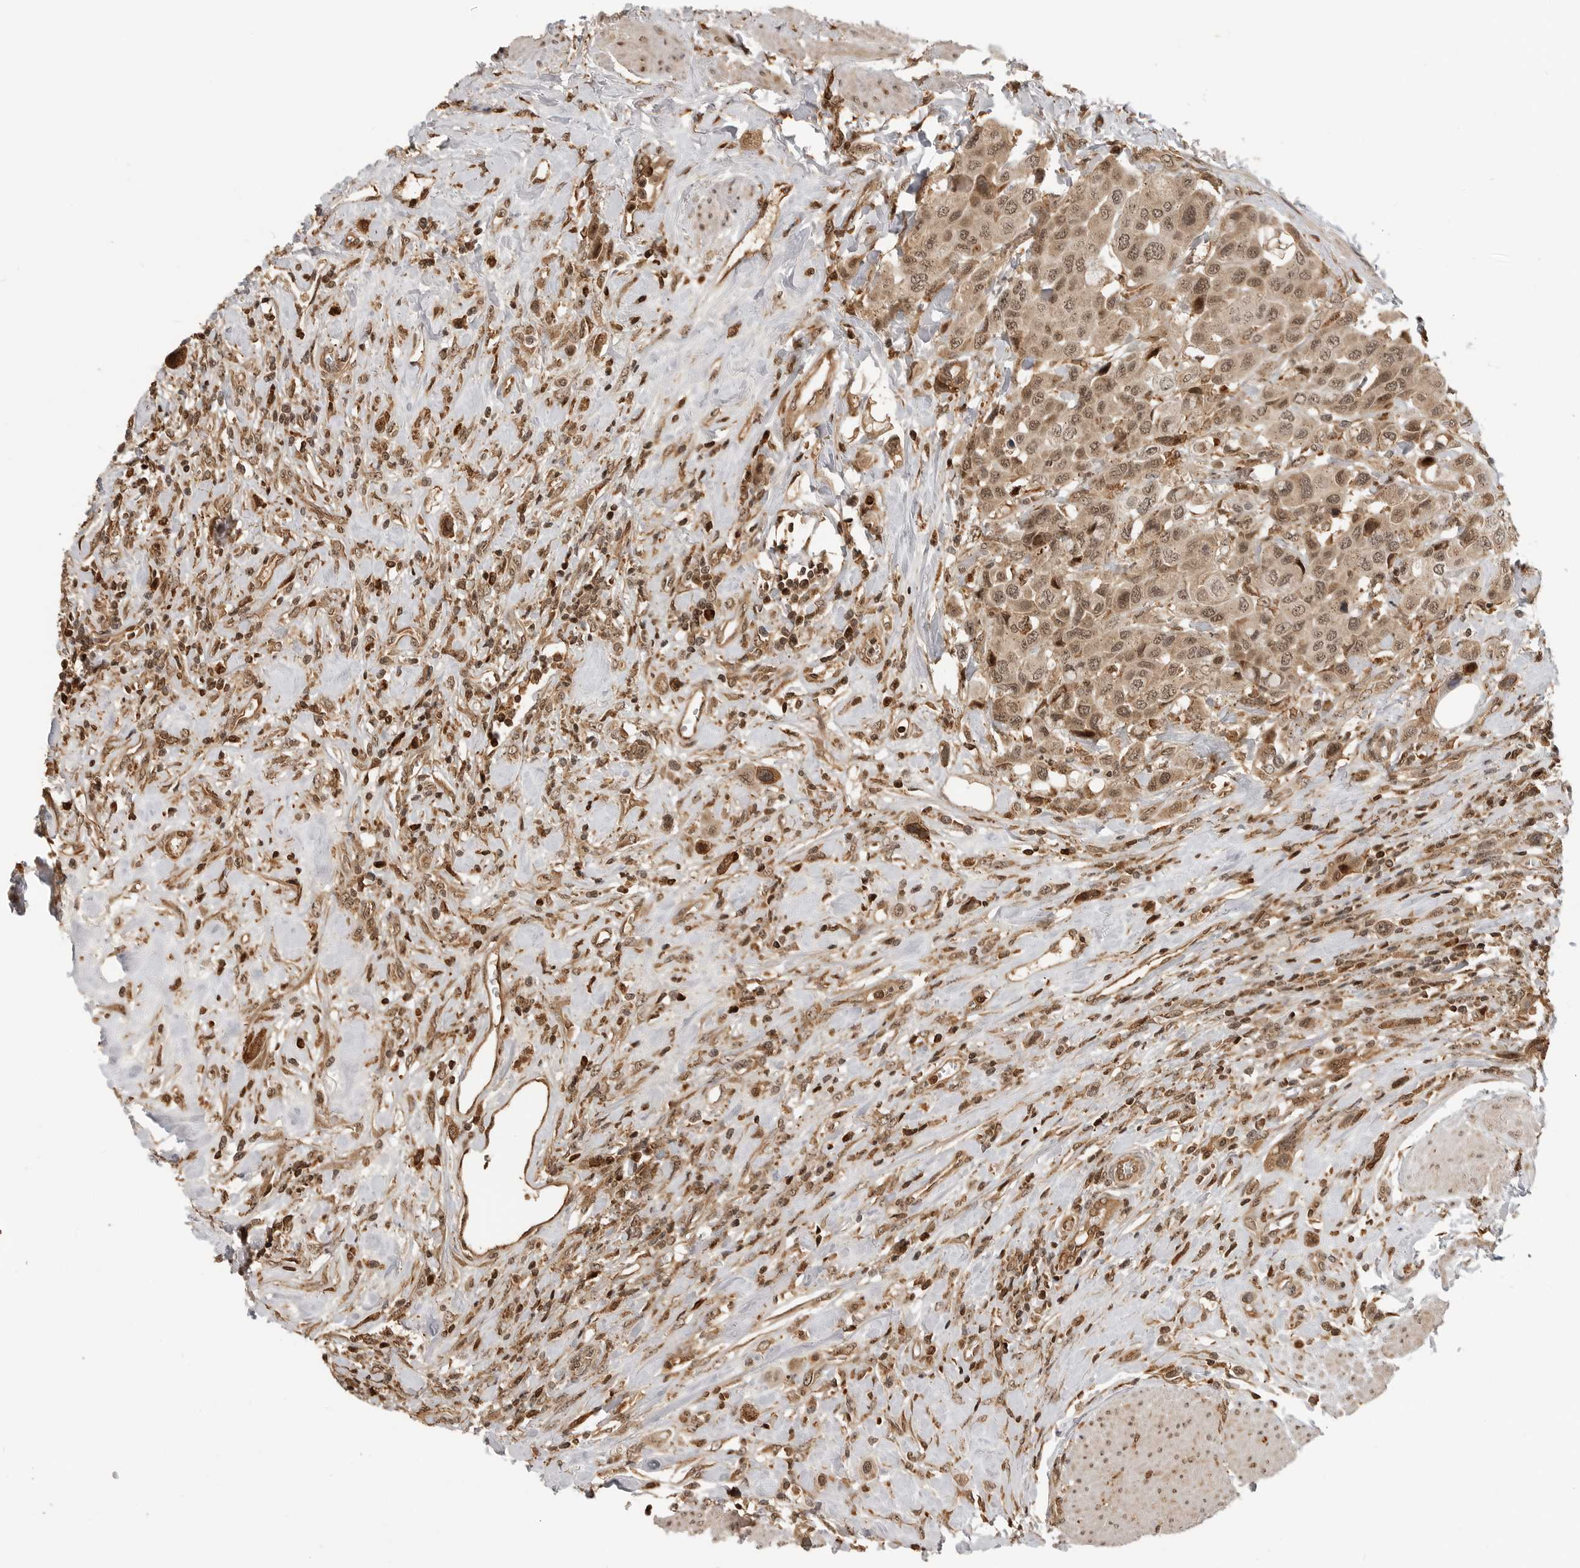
{"staining": {"intensity": "moderate", "quantity": ">75%", "location": "cytoplasmic/membranous,nuclear"}, "tissue": "urothelial cancer", "cell_type": "Tumor cells", "image_type": "cancer", "snomed": [{"axis": "morphology", "description": "Urothelial carcinoma, High grade"}, {"axis": "topography", "description": "Urinary bladder"}], "caption": "DAB immunohistochemical staining of urothelial cancer exhibits moderate cytoplasmic/membranous and nuclear protein expression in about >75% of tumor cells. (DAB (3,3'-diaminobenzidine) IHC with brightfield microscopy, high magnification).", "gene": "BMP2K", "patient": {"sex": "male", "age": 50}}